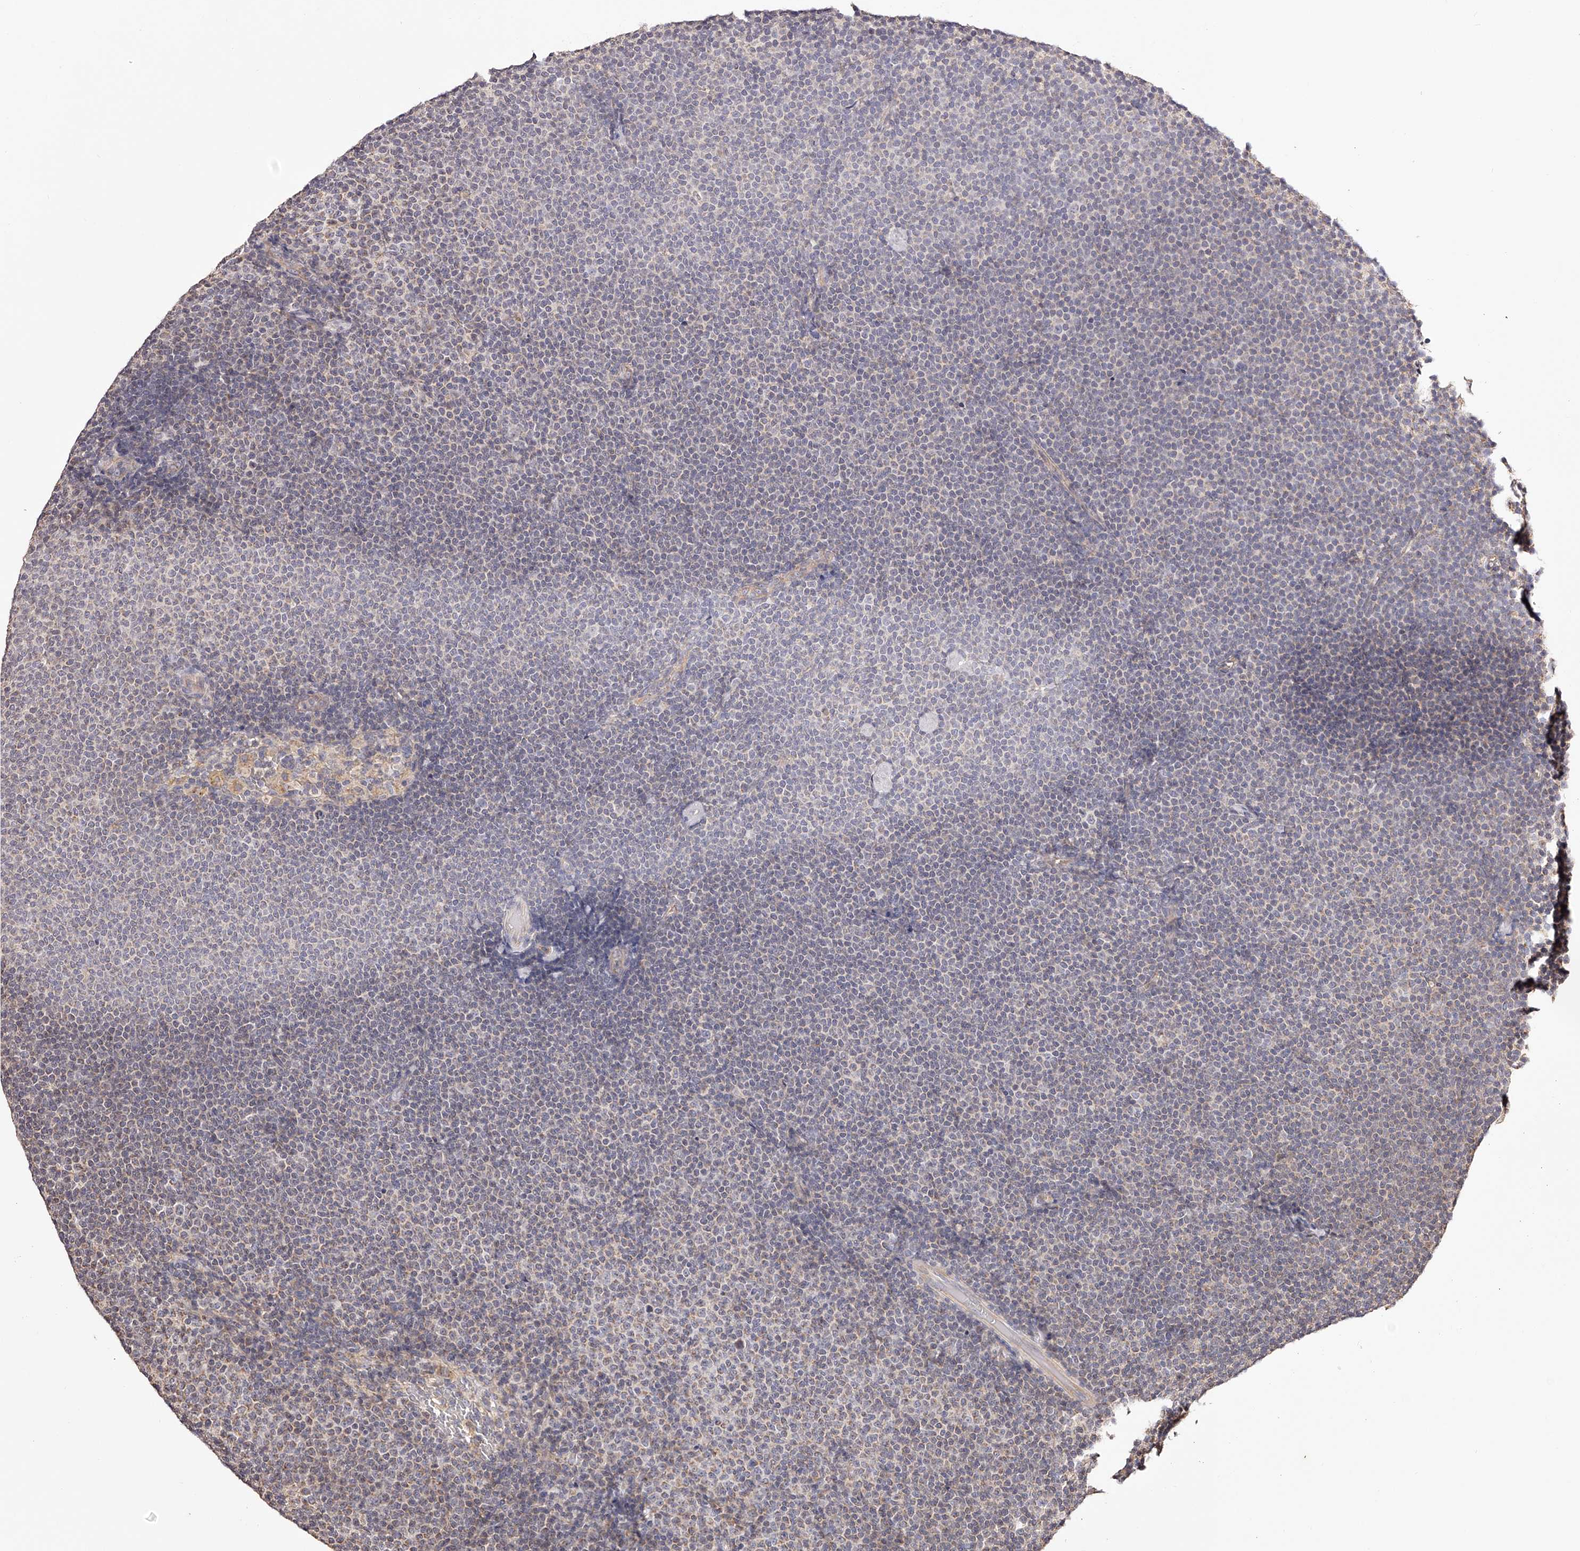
{"staining": {"intensity": "negative", "quantity": "none", "location": "none"}, "tissue": "lymphoma", "cell_type": "Tumor cells", "image_type": "cancer", "snomed": [{"axis": "morphology", "description": "Malignant lymphoma, non-Hodgkin's type, Low grade"}, {"axis": "topography", "description": "Lymph node"}], "caption": "Photomicrograph shows no protein staining in tumor cells of lymphoma tissue.", "gene": "USP21", "patient": {"sex": "female", "age": 53}}